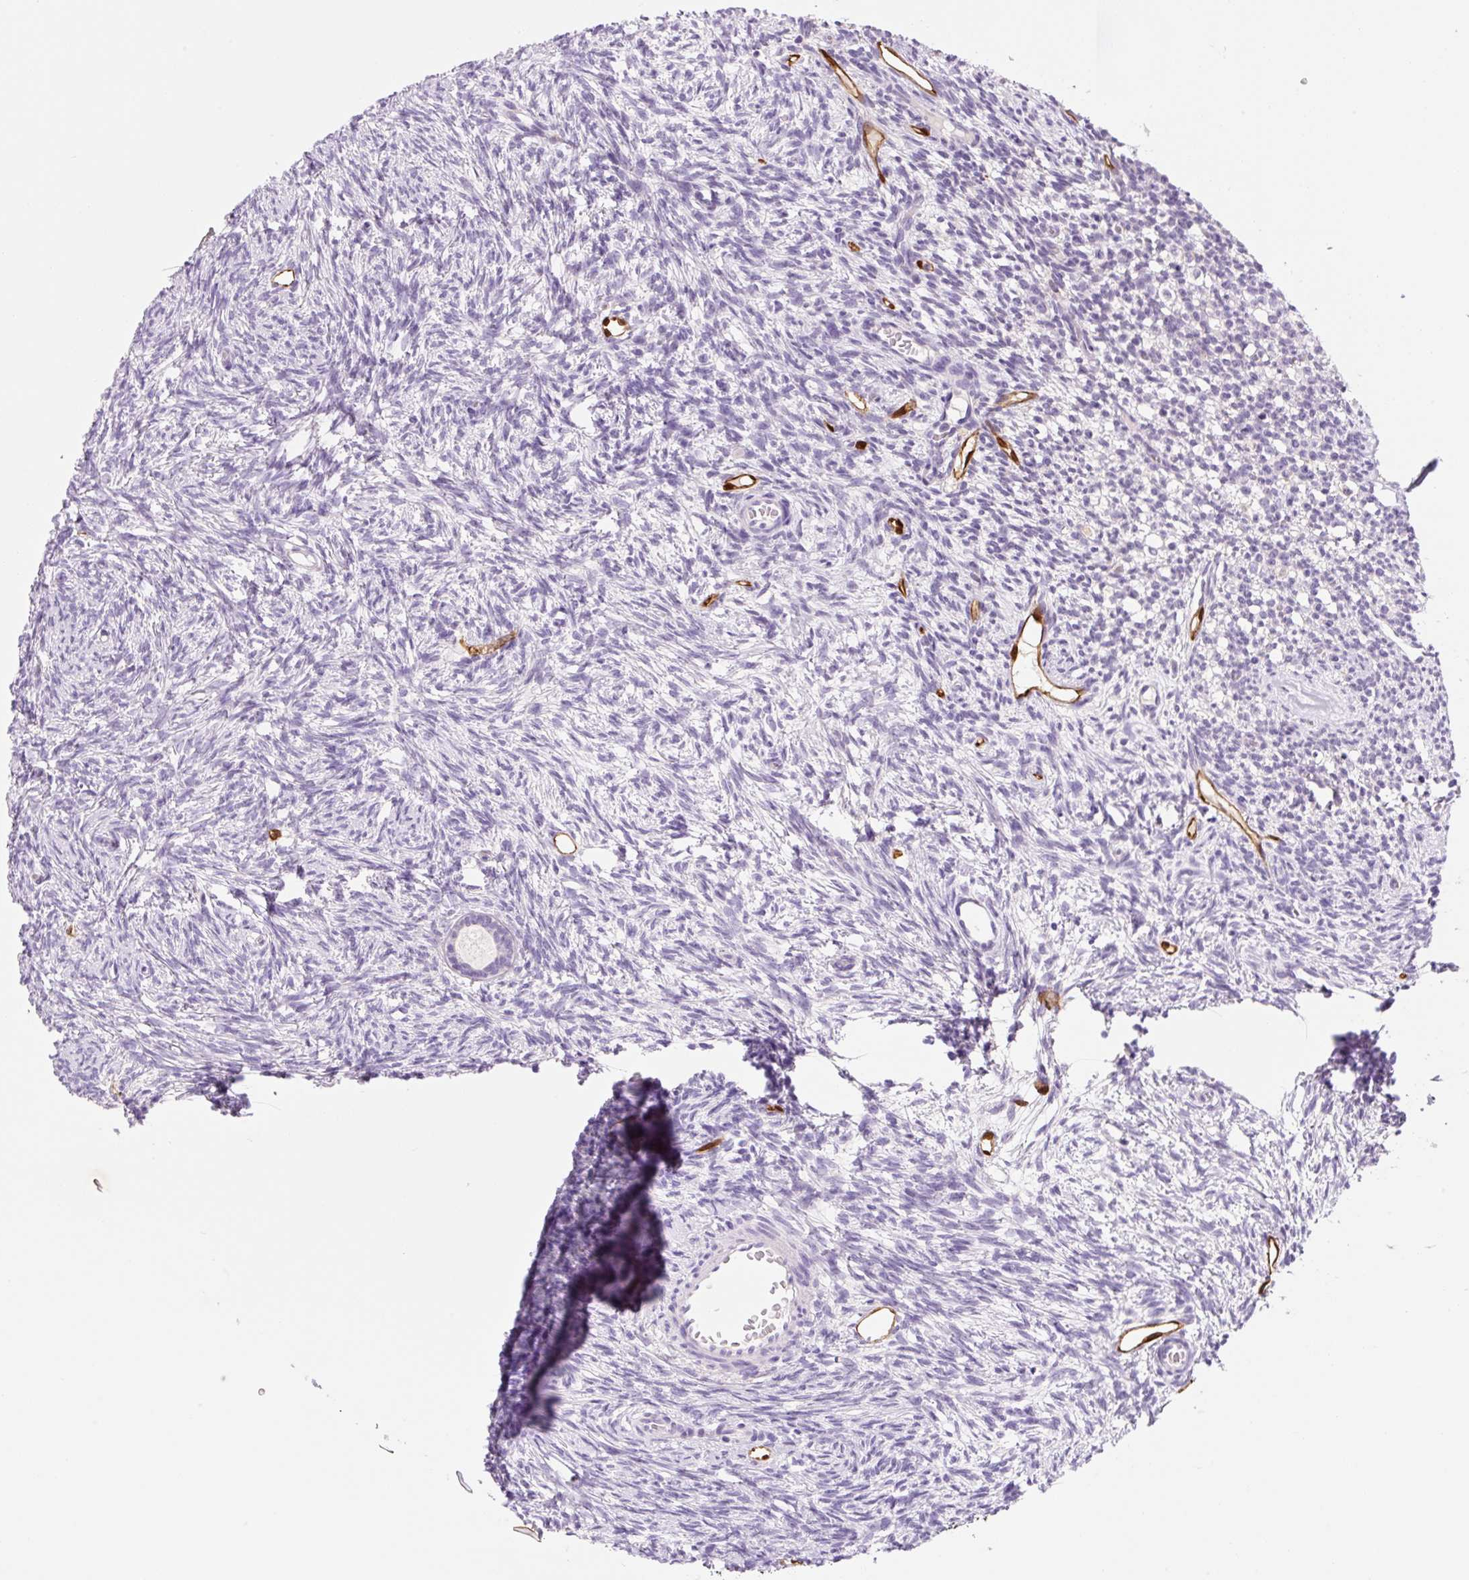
{"staining": {"intensity": "negative", "quantity": "none", "location": "none"}, "tissue": "ovary", "cell_type": "Follicle cells", "image_type": "normal", "snomed": [{"axis": "morphology", "description": "Normal tissue, NOS"}, {"axis": "topography", "description": "Ovary"}], "caption": "An IHC micrograph of normal ovary is shown. There is no staining in follicle cells of ovary.", "gene": "FABP5", "patient": {"sex": "female", "age": 33}}